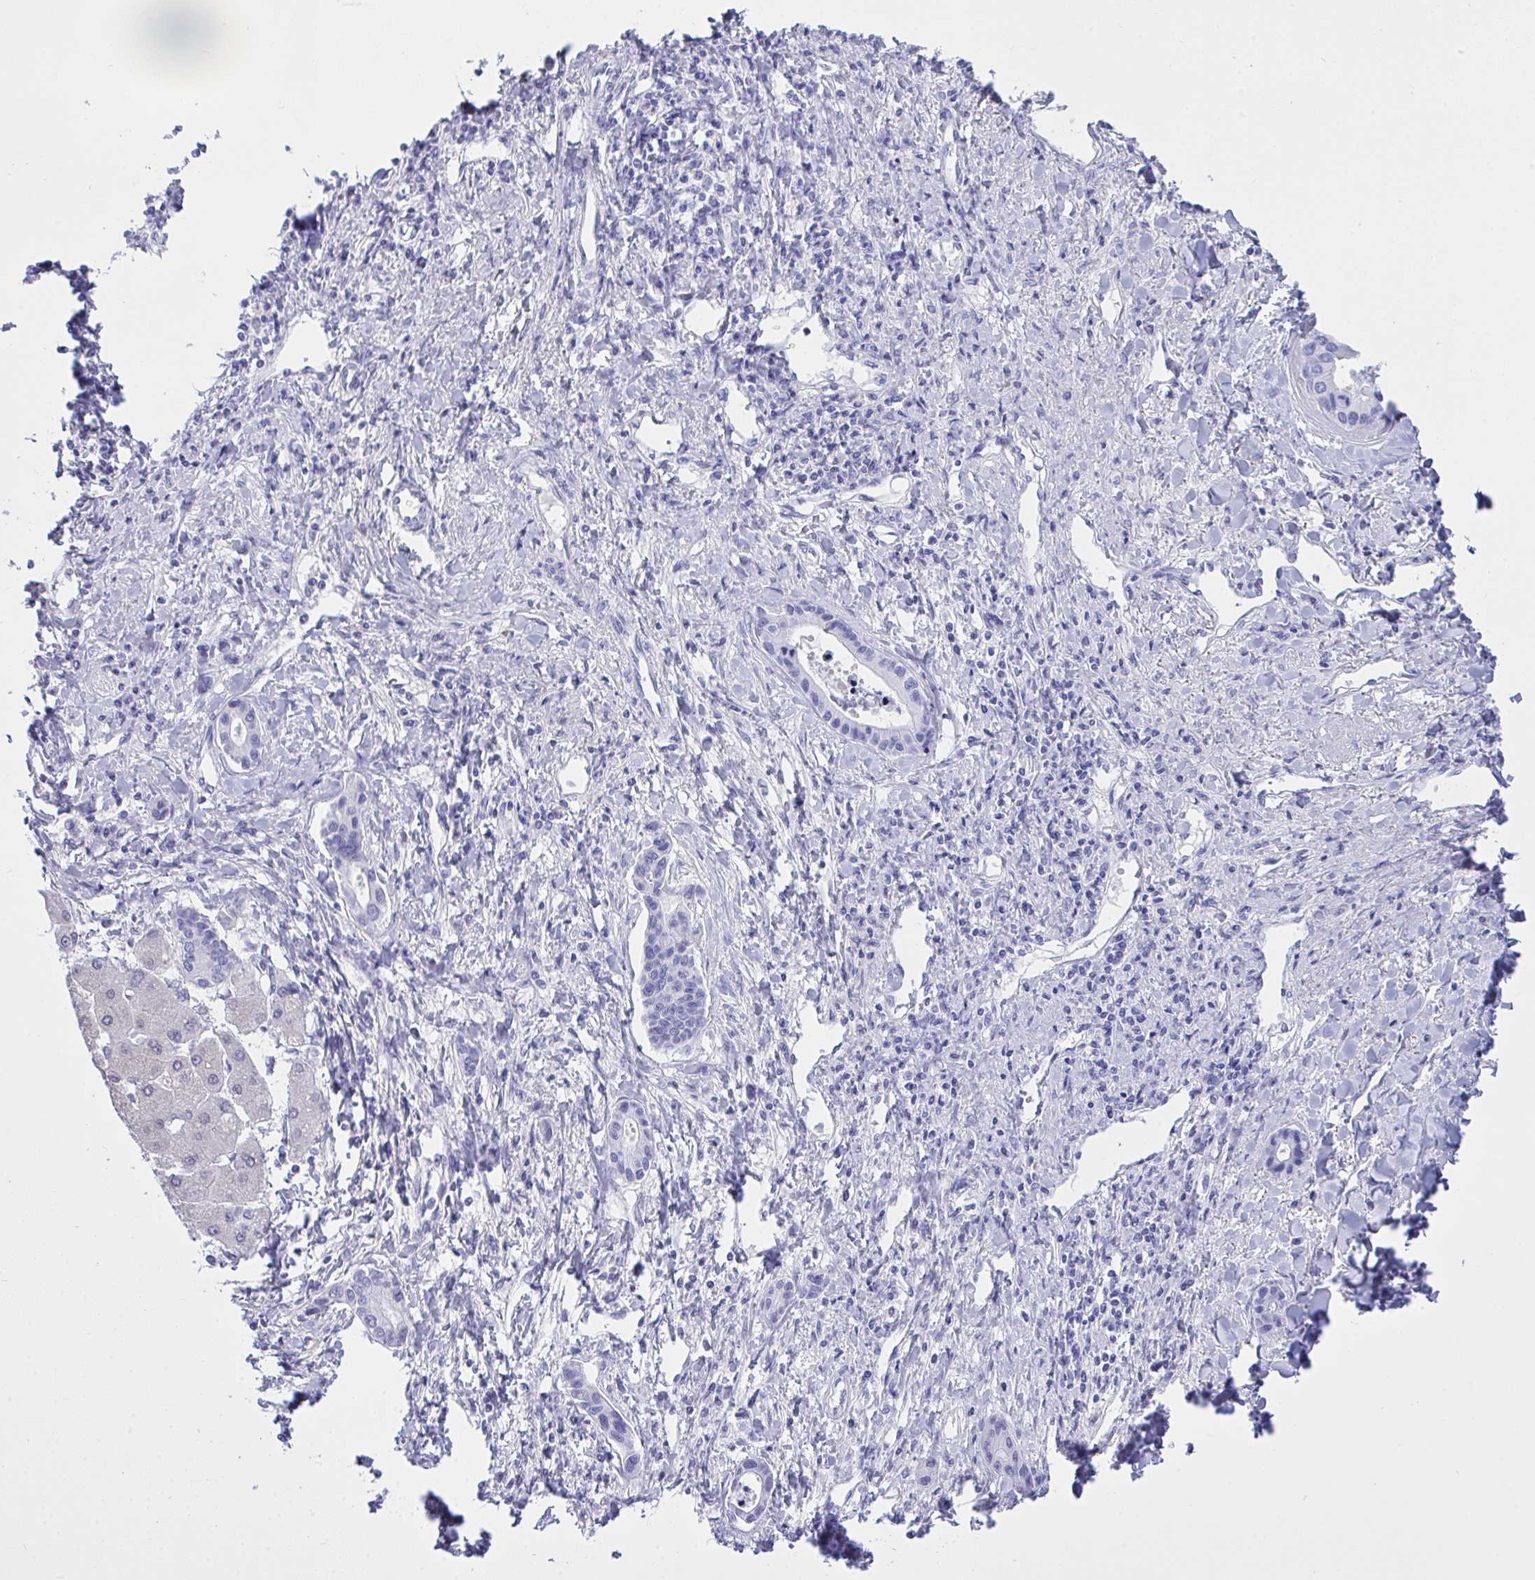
{"staining": {"intensity": "negative", "quantity": "none", "location": "none"}, "tissue": "liver cancer", "cell_type": "Tumor cells", "image_type": "cancer", "snomed": [{"axis": "morphology", "description": "Cholangiocarcinoma"}, {"axis": "topography", "description": "Liver"}], "caption": "This is an IHC micrograph of human liver cholangiocarcinoma. There is no staining in tumor cells.", "gene": "AKR1D1", "patient": {"sex": "male", "age": 66}}